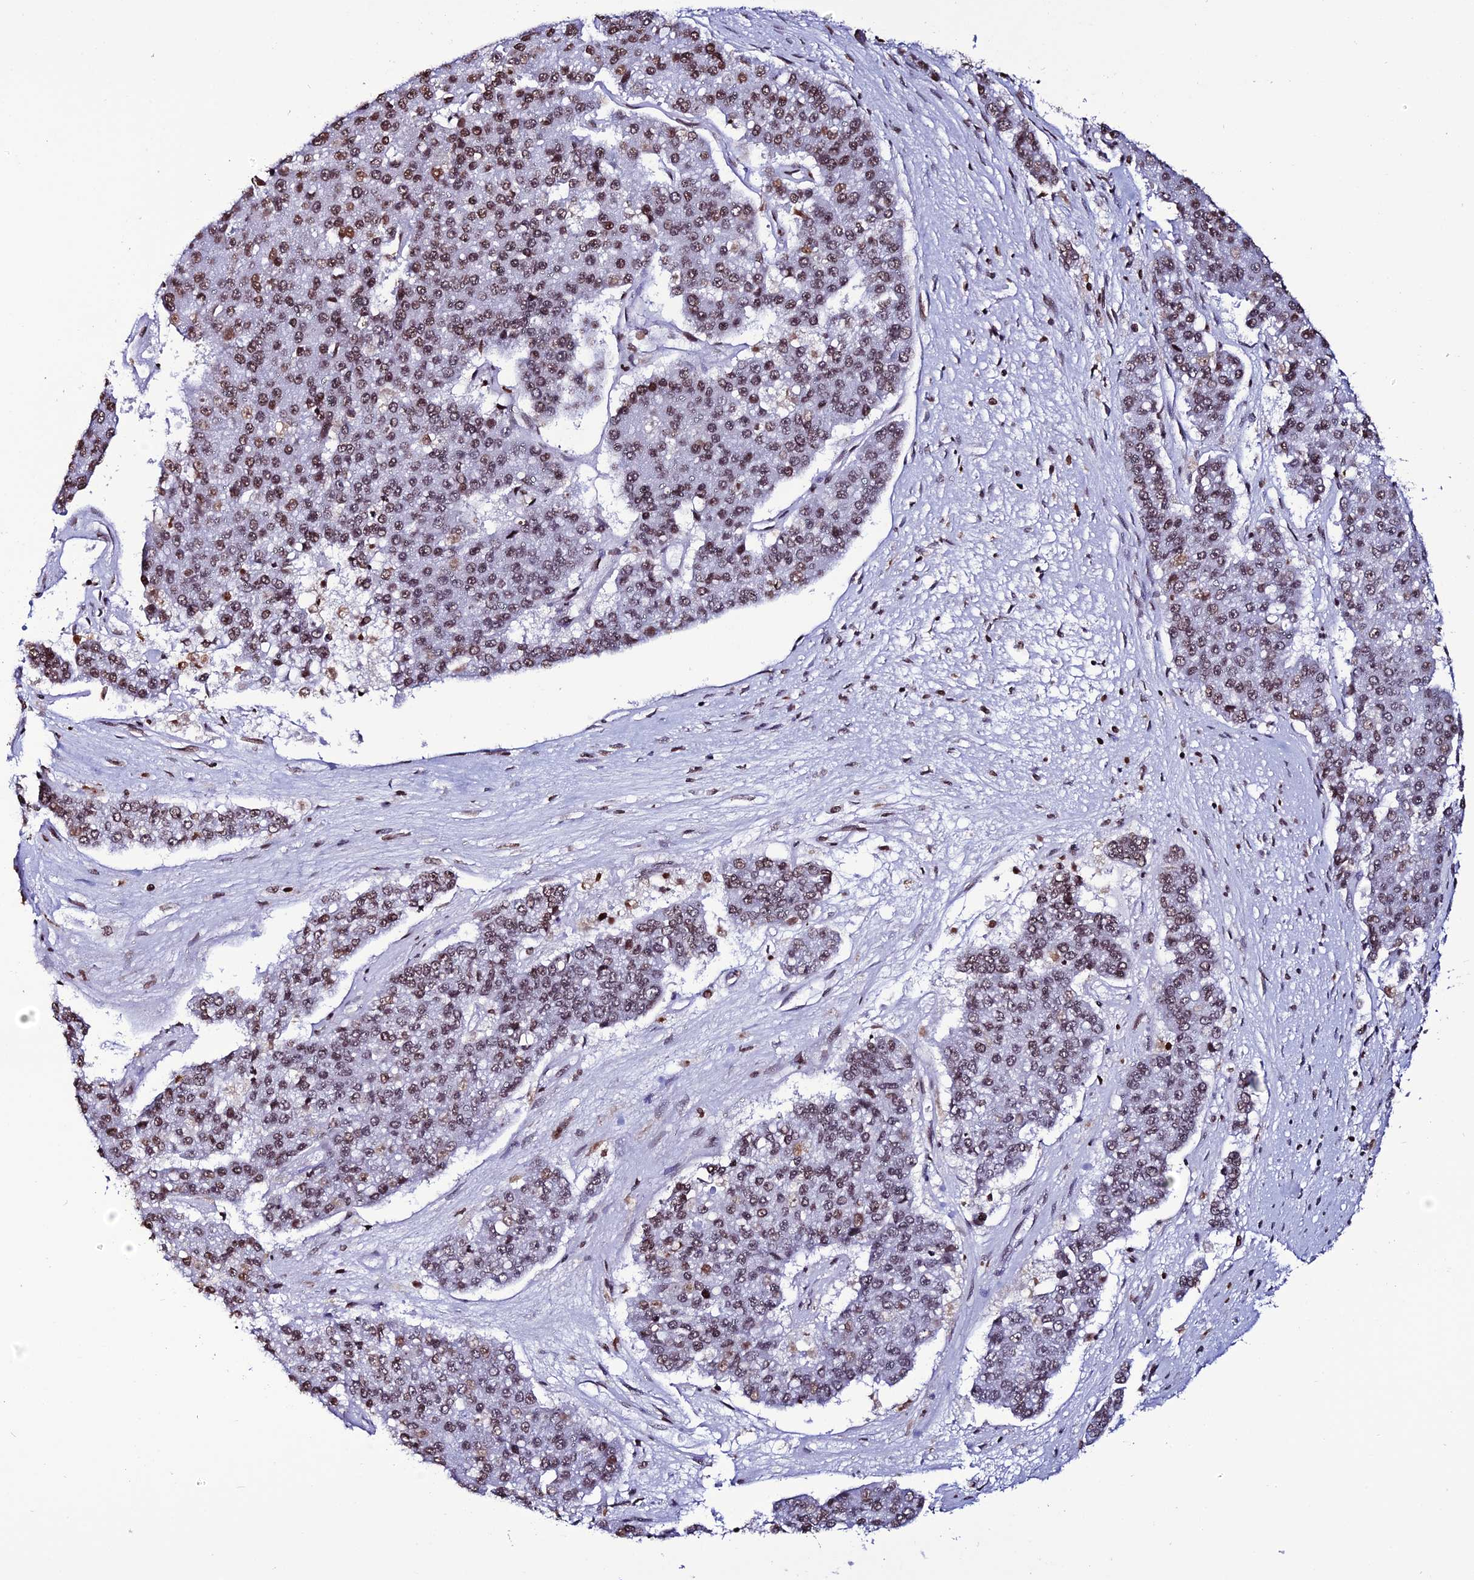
{"staining": {"intensity": "moderate", "quantity": ">75%", "location": "nuclear"}, "tissue": "pancreatic cancer", "cell_type": "Tumor cells", "image_type": "cancer", "snomed": [{"axis": "morphology", "description": "Adenocarcinoma, NOS"}, {"axis": "topography", "description": "Pancreas"}], "caption": "Approximately >75% of tumor cells in human pancreatic cancer display moderate nuclear protein positivity as visualized by brown immunohistochemical staining.", "gene": "MACROH2A2", "patient": {"sex": "male", "age": 50}}